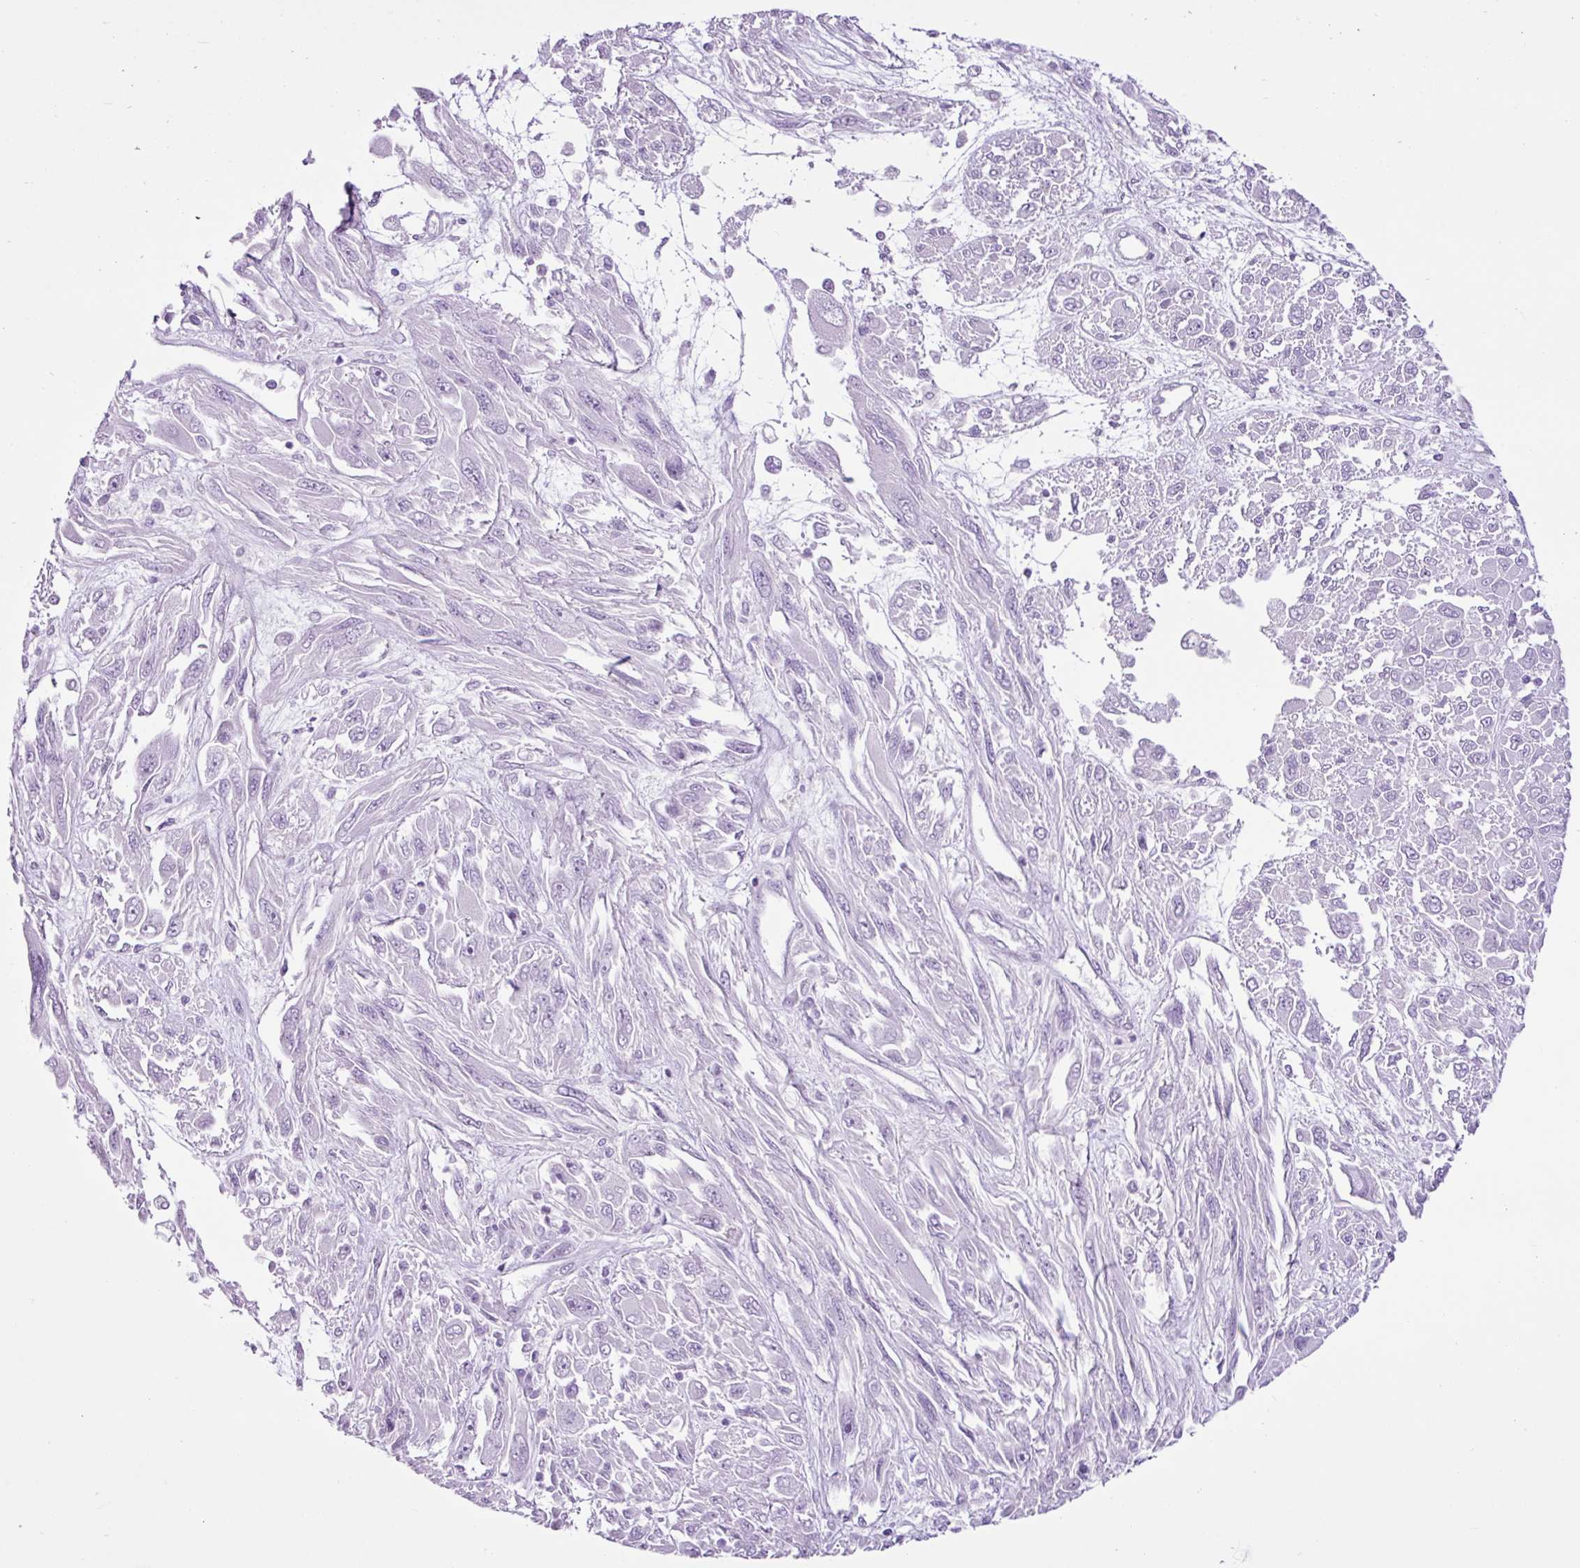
{"staining": {"intensity": "negative", "quantity": "none", "location": "none"}, "tissue": "melanoma", "cell_type": "Tumor cells", "image_type": "cancer", "snomed": [{"axis": "morphology", "description": "Malignant melanoma, NOS"}, {"axis": "topography", "description": "Skin"}], "caption": "Melanoma stained for a protein using immunohistochemistry (IHC) reveals no expression tumor cells.", "gene": "PGR", "patient": {"sex": "female", "age": 91}}